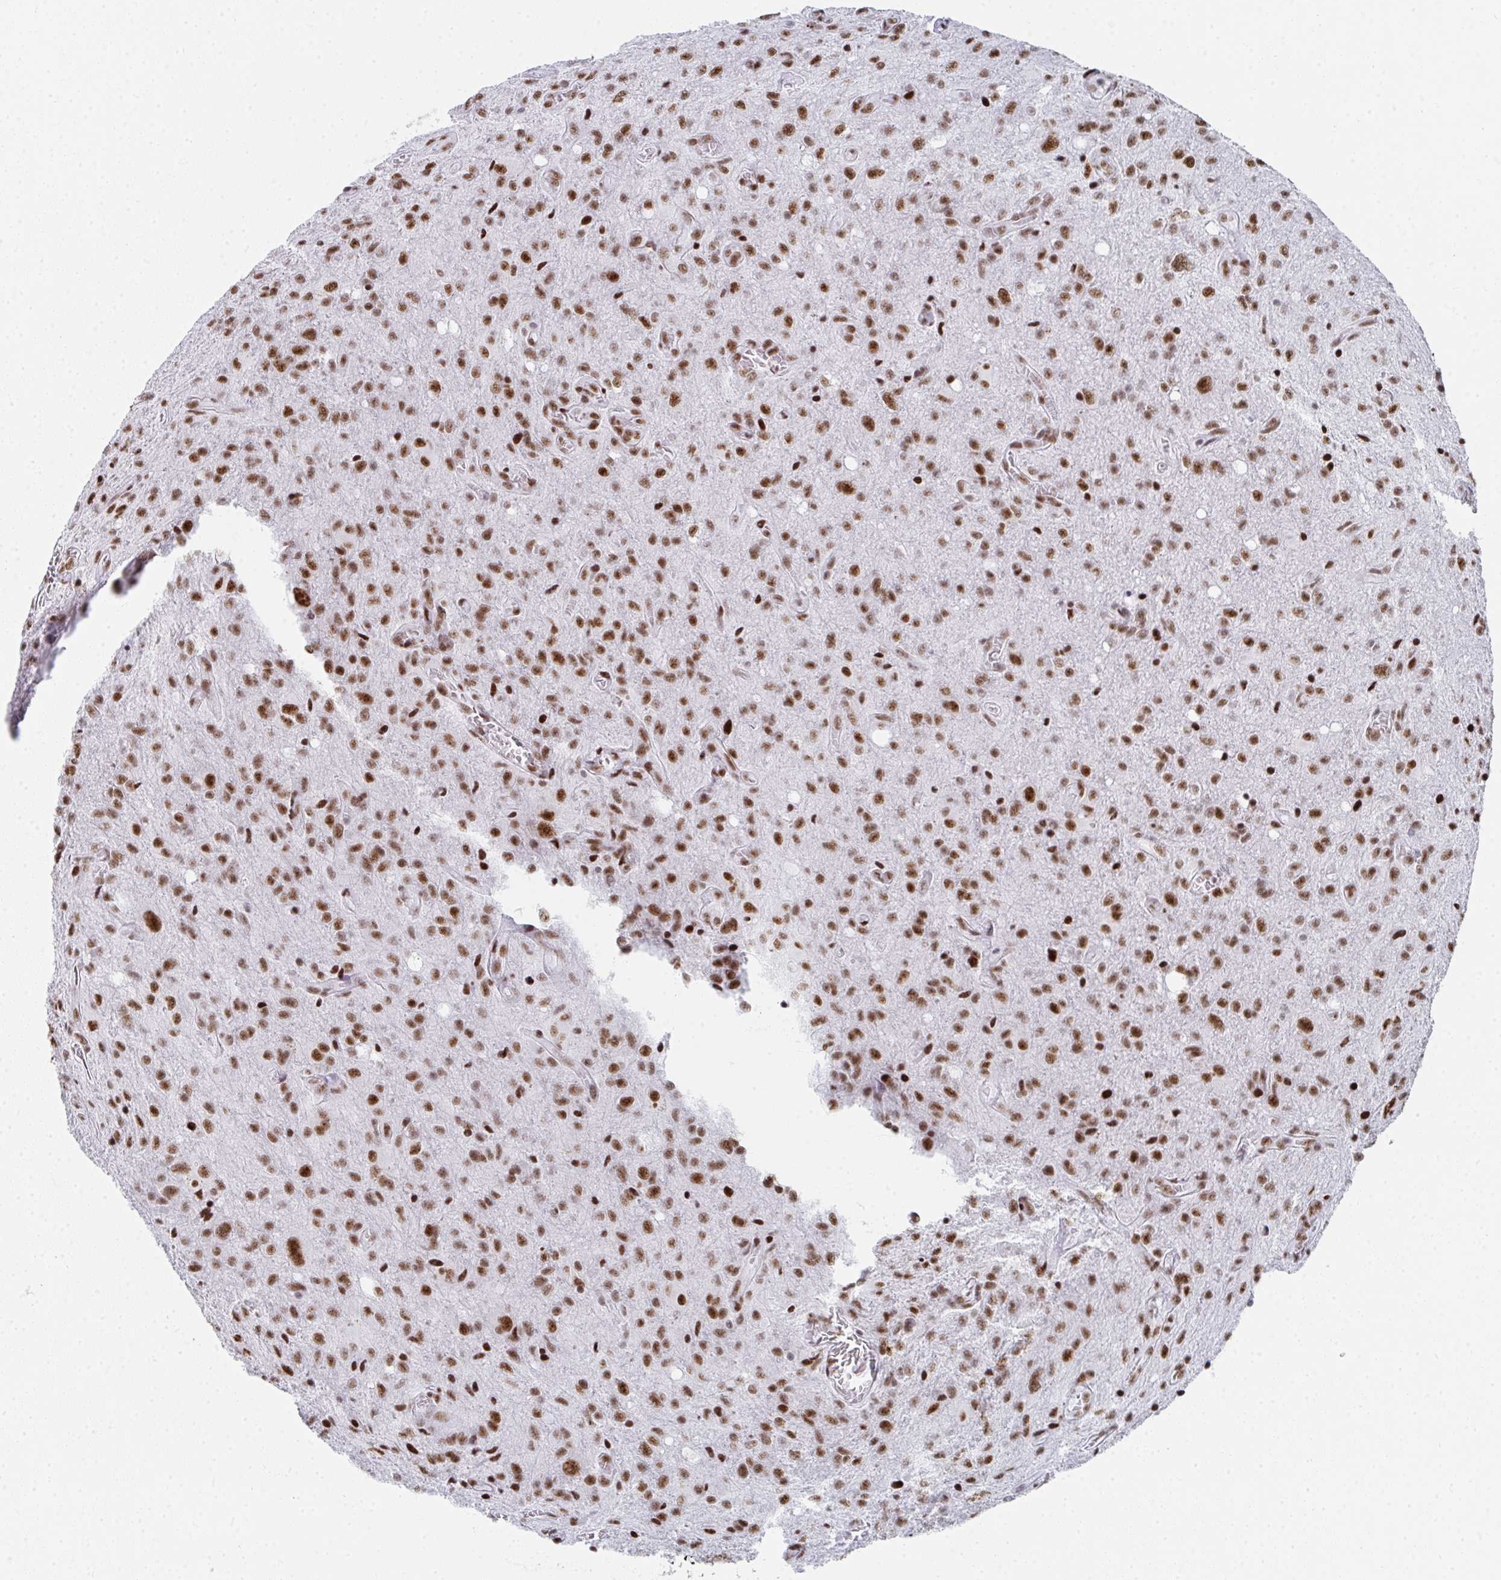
{"staining": {"intensity": "moderate", "quantity": ">75%", "location": "nuclear"}, "tissue": "glioma", "cell_type": "Tumor cells", "image_type": "cancer", "snomed": [{"axis": "morphology", "description": "Glioma, malignant, Low grade"}, {"axis": "topography", "description": "Brain"}], "caption": "The histopathology image exhibits staining of malignant glioma (low-grade), revealing moderate nuclear protein positivity (brown color) within tumor cells.", "gene": "SNRNP70", "patient": {"sex": "male", "age": 66}}